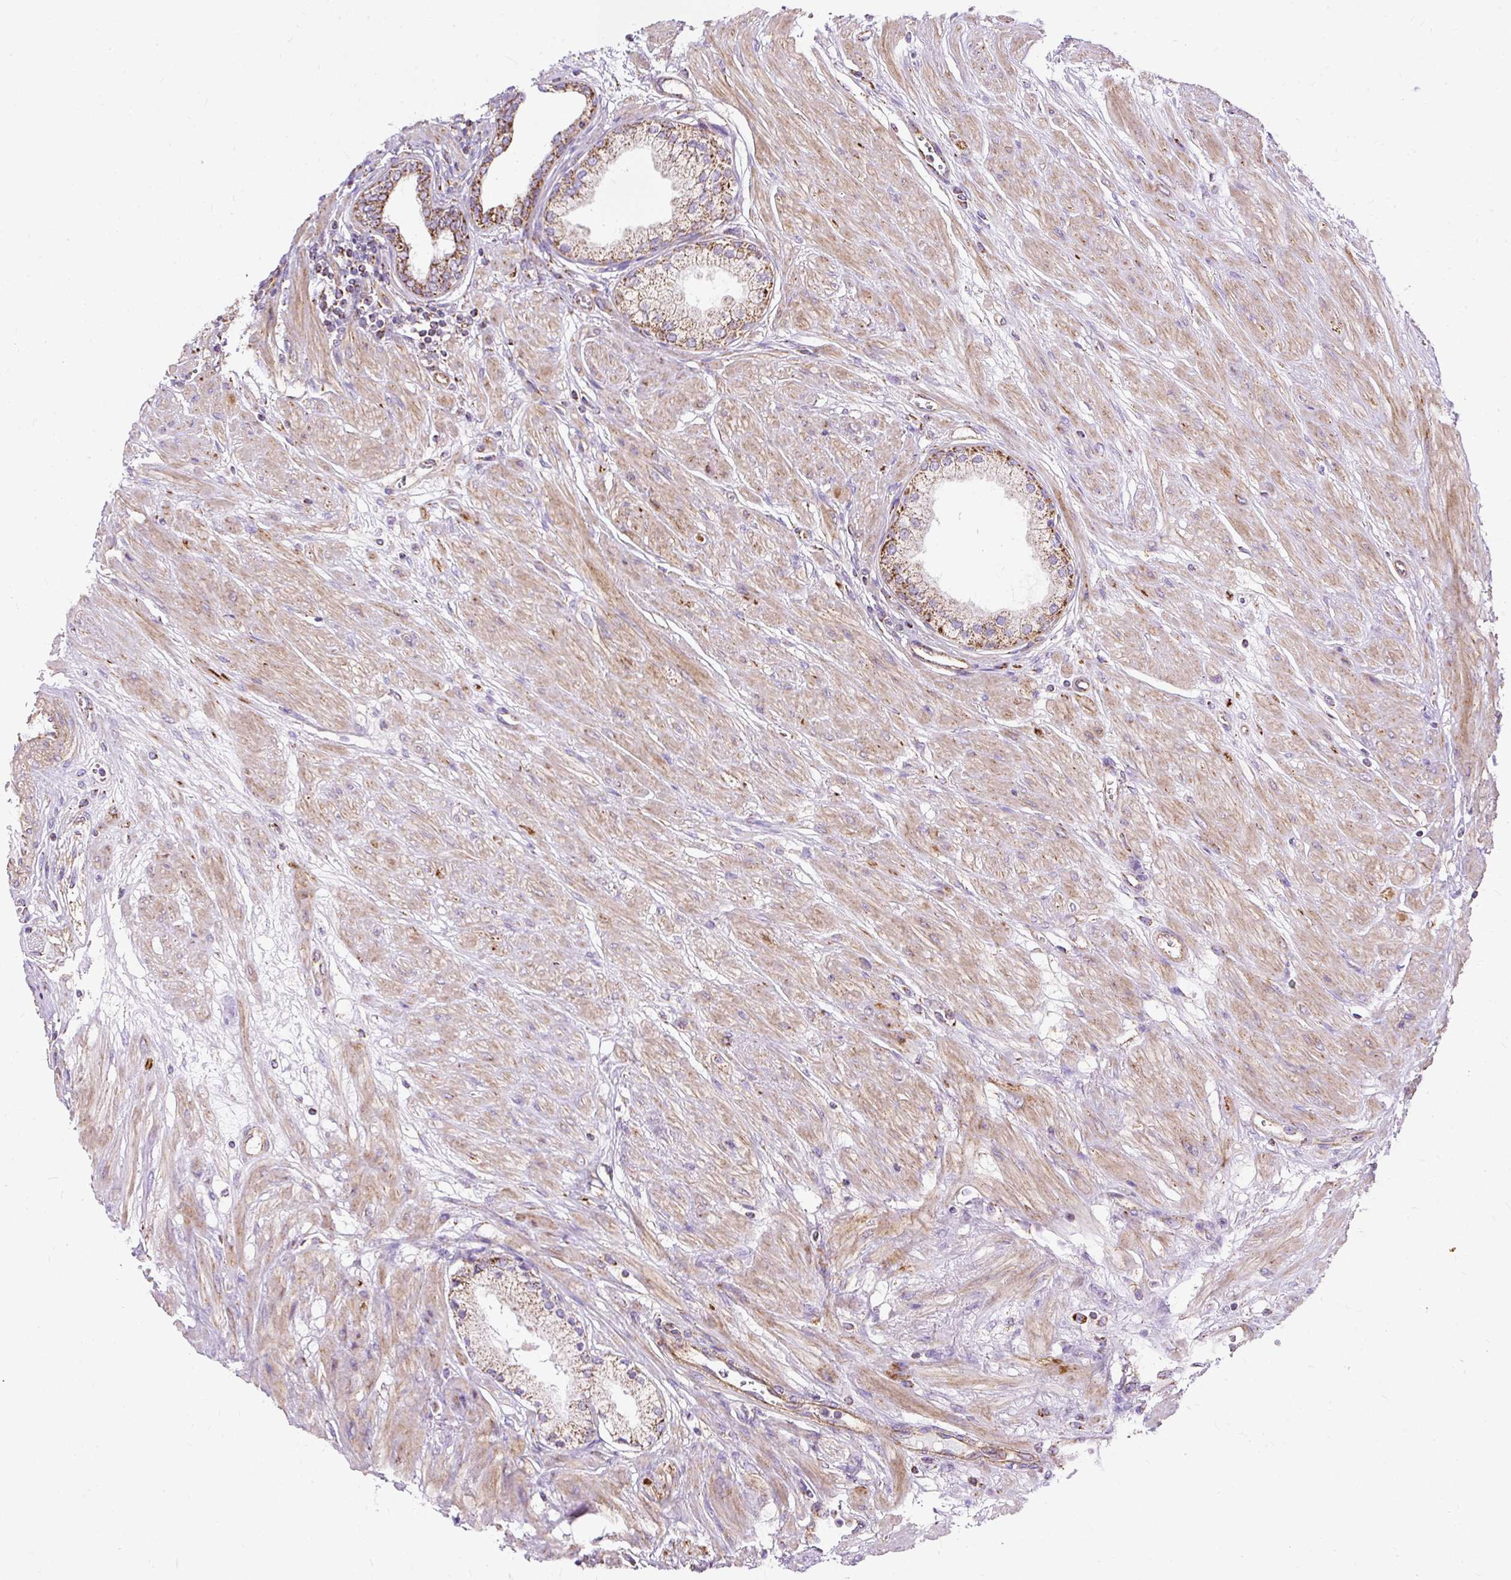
{"staining": {"intensity": "moderate", "quantity": ">75%", "location": "cytoplasmic/membranous"}, "tissue": "prostate cancer", "cell_type": "Tumor cells", "image_type": "cancer", "snomed": [{"axis": "morphology", "description": "Adenocarcinoma, High grade"}, {"axis": "topography", "description": "Prostate and seminal vesicle, NOS"}], "caption": "Protein staining of prostate cancer (high-grade adenocarcinoma) tissue reveals moderate cytoplasmic/membranous positivity in about >75% of tumor cells.", "gene": "CEP290", "patient": {"sex": "male", "age": 64}}